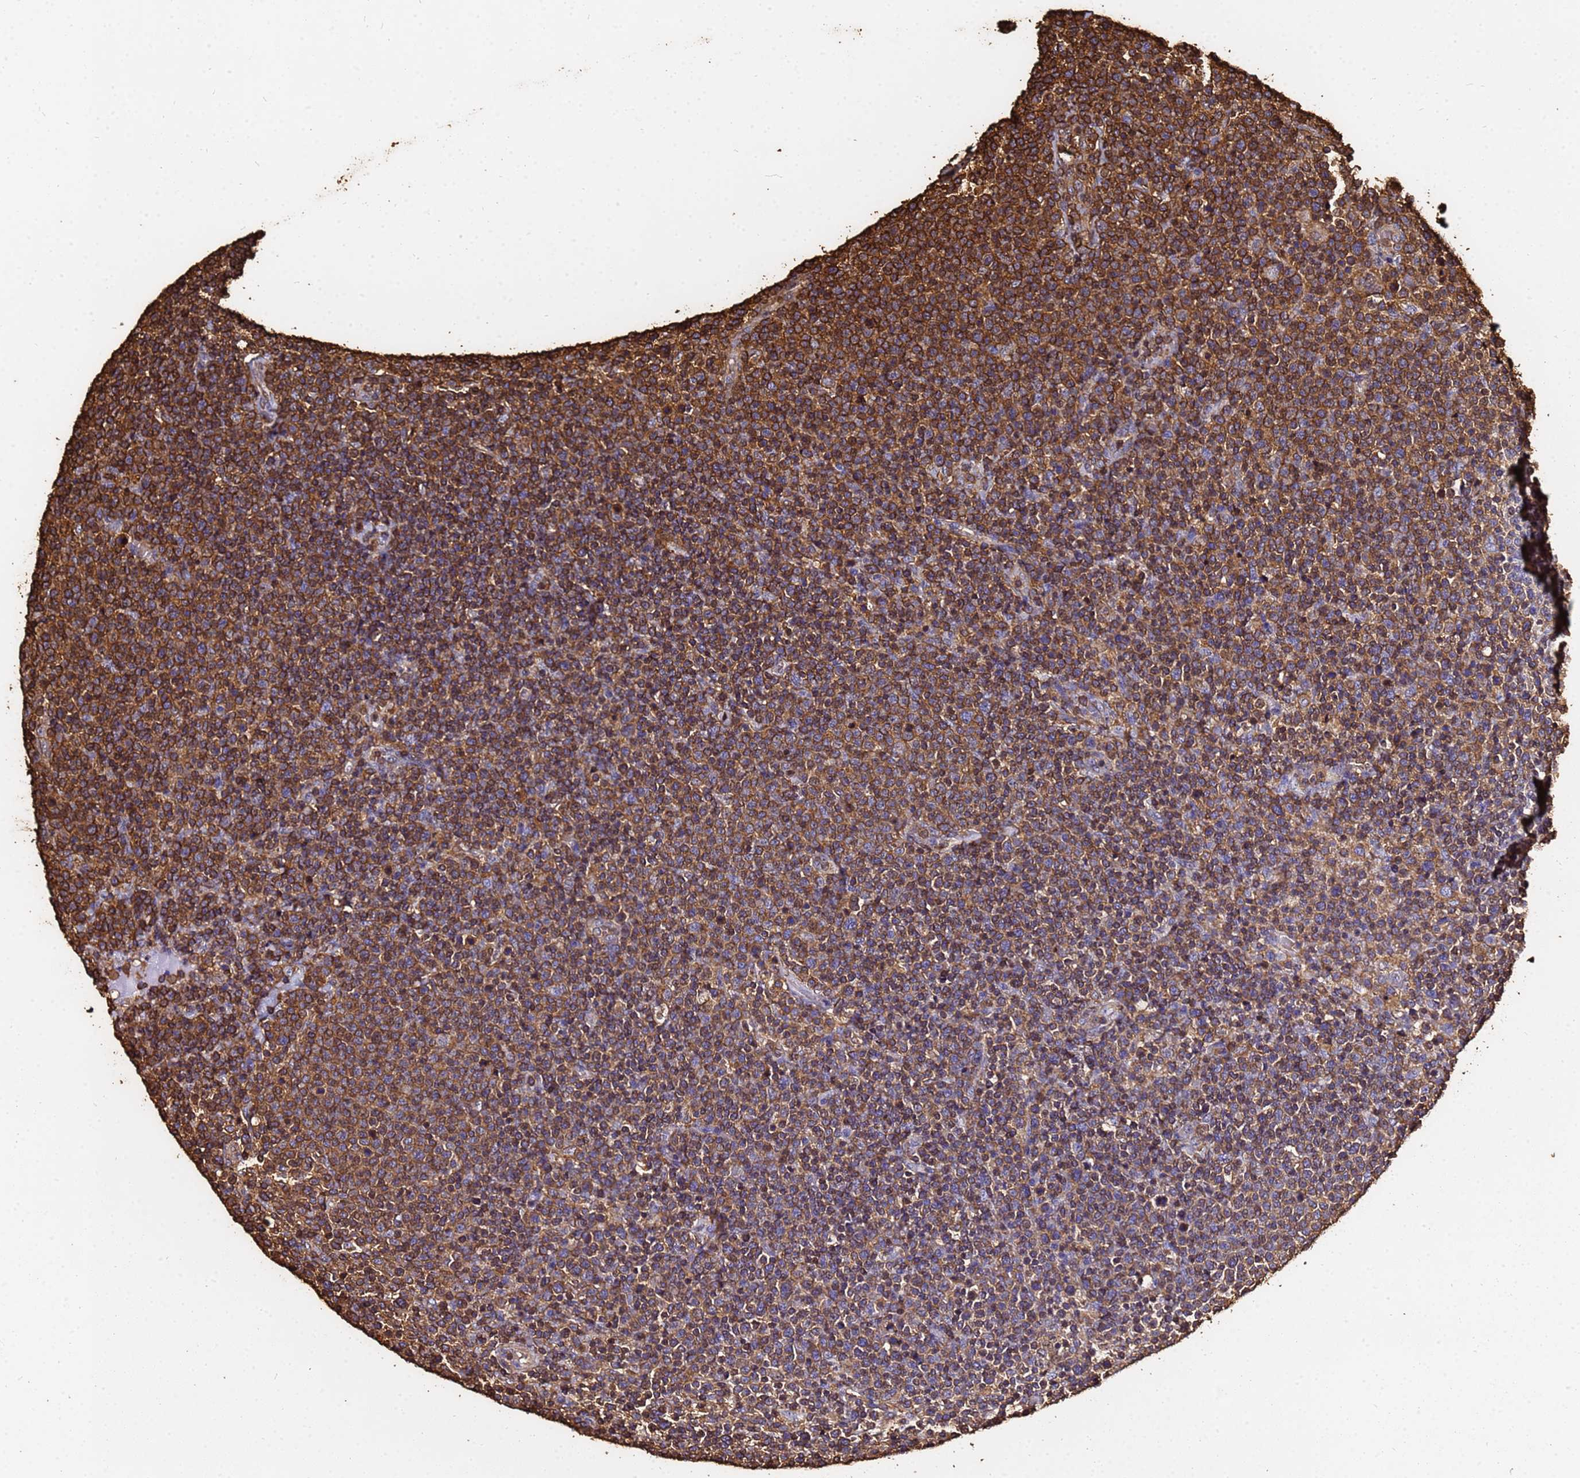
{"staining": {"intensity": "moderate", "quantity": ">75%", "location": "cytoplasmic/membranous"}, "tissue": "lymphoma", "cell_type": "Tumor cells", "image_type": "cancer", "snomed": [{"axis": "morphology", "description": "Malignant lymphoma, non-Hodgkin's type, High grade"}, {"axis": "topography", "description": "Lymph node"}], "caption": "Approximately >75% of tumor cells in human malignant lymphoma, non-Hodgkin's type (high-grade) display moderate cytoplasmic/membranous protein positivity as visualized by brown immunohistochemical staining.", "gene": "ACTB", "patient": {"sex": "male", "age": 61}}